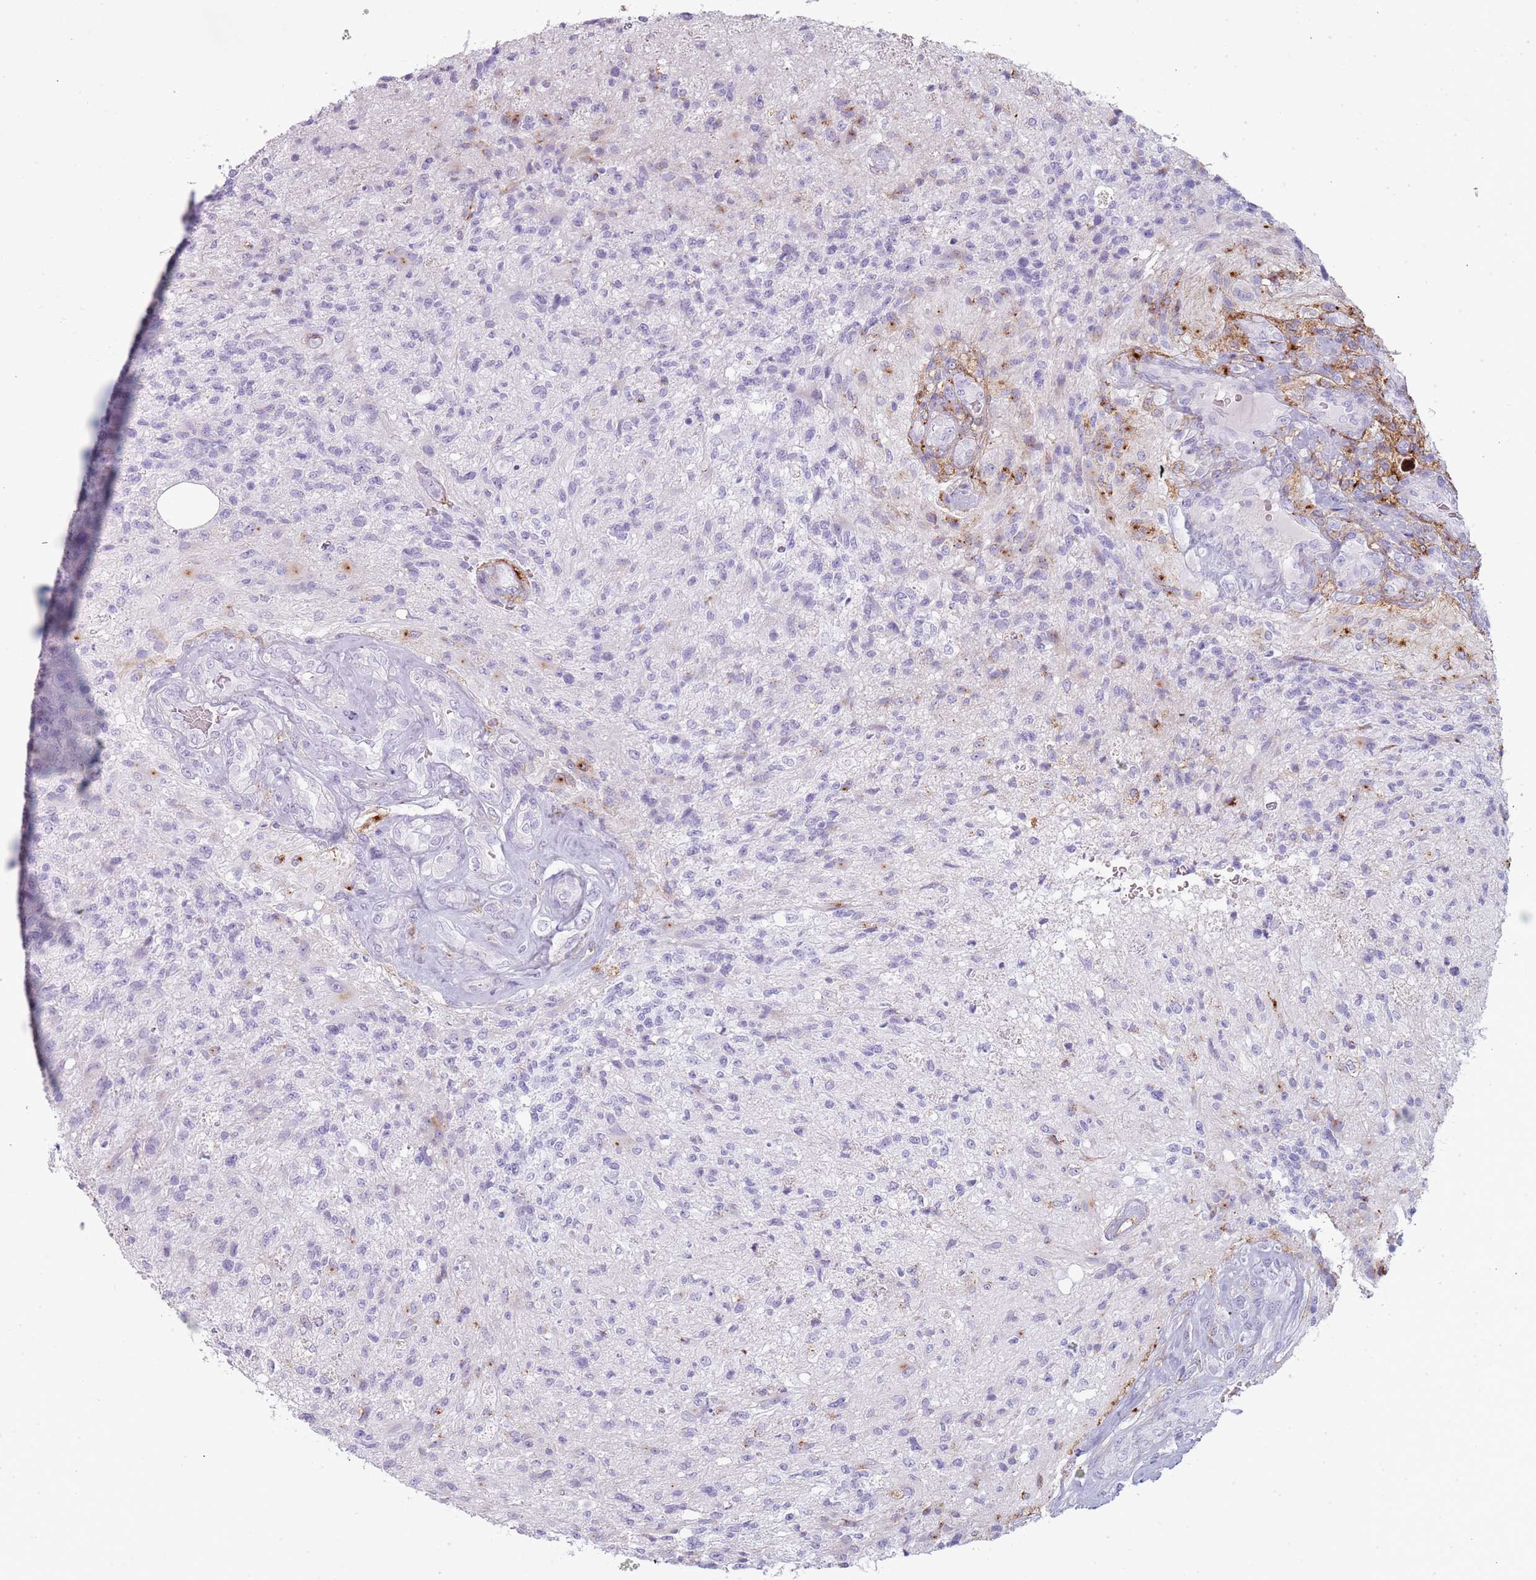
{"staining": {"intensity": "moderate", "quantity": "<25%", "location": "cytoplasmic/membranous"}, "tissue": "glioma", "cell_type": "Tumor cells", "image_type": "cancer", "snomed": [{"axis": "morphology", "description": "Glioma, malignant, High grade"}, {"axis": "topography", "description": "Brain"}], "caption": "Tumor cells exhibit low levels of moderate cytoplasmic/membranous expression in about <25% of cells in glioma. (IHC, brightfield microscopy, high magnification).", "gene": "COLEC12", "patient": {"sex": "male", "age": 56}}